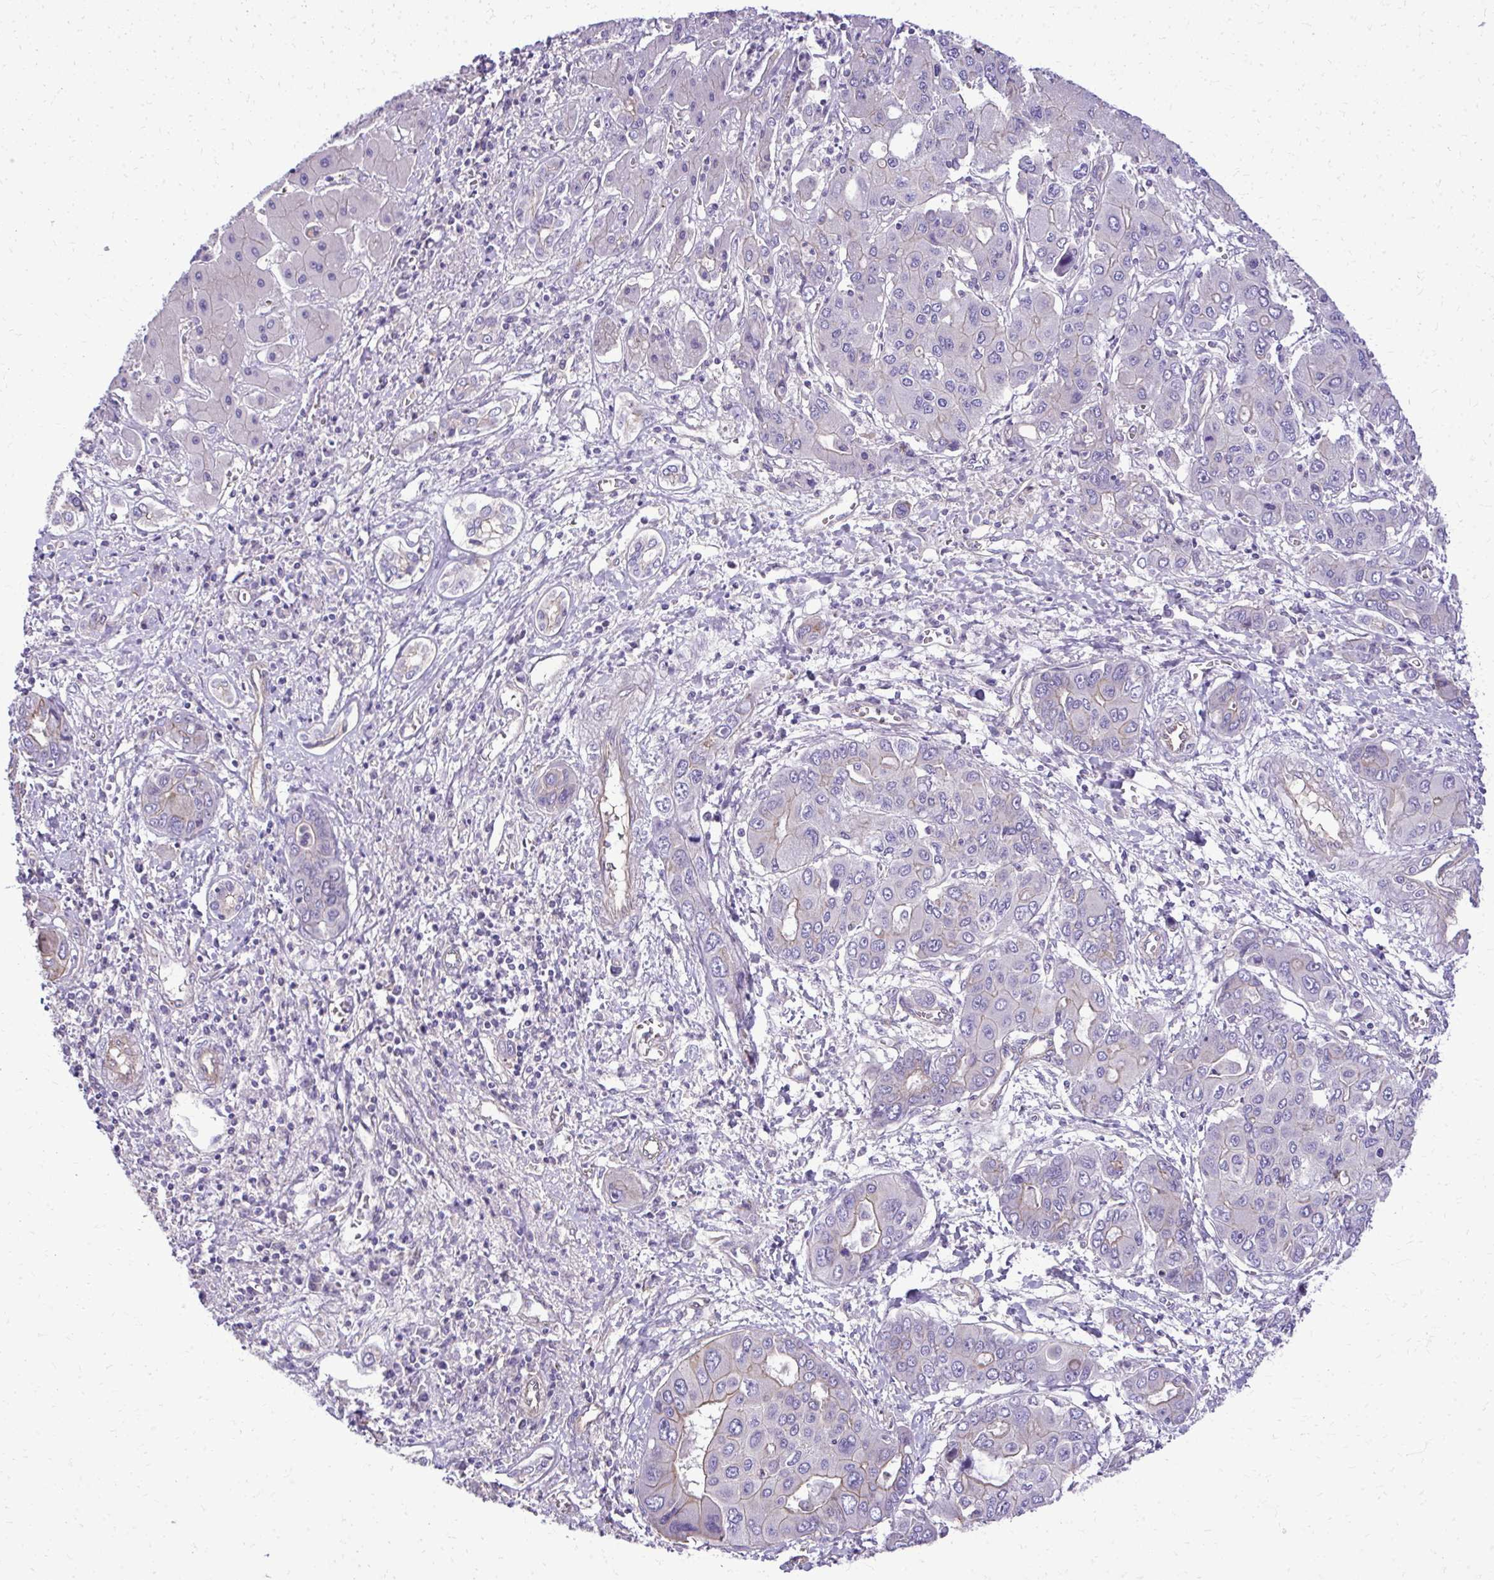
{"staining": {"intensity": "moderate", "quantity": "<25%", "location": "cytoplasmic/membranous"}, "tissue": "liver cancer", "cell_type": "Tumor cells", "image_type": "cancer", "snomed": [{"axis": "morphology", "description": "Cholangiocarcinoma"}, {"axis": "topography", "description": "Liver"}], "caption": "Moderate cytoplasmic/membranous protein expression is identified in approximately <25% of tumor cells in liver cancer (cholangiocarcinoma).", "gene": "RUNDC3B", "patient": {"sex": "male", "age": 67}}